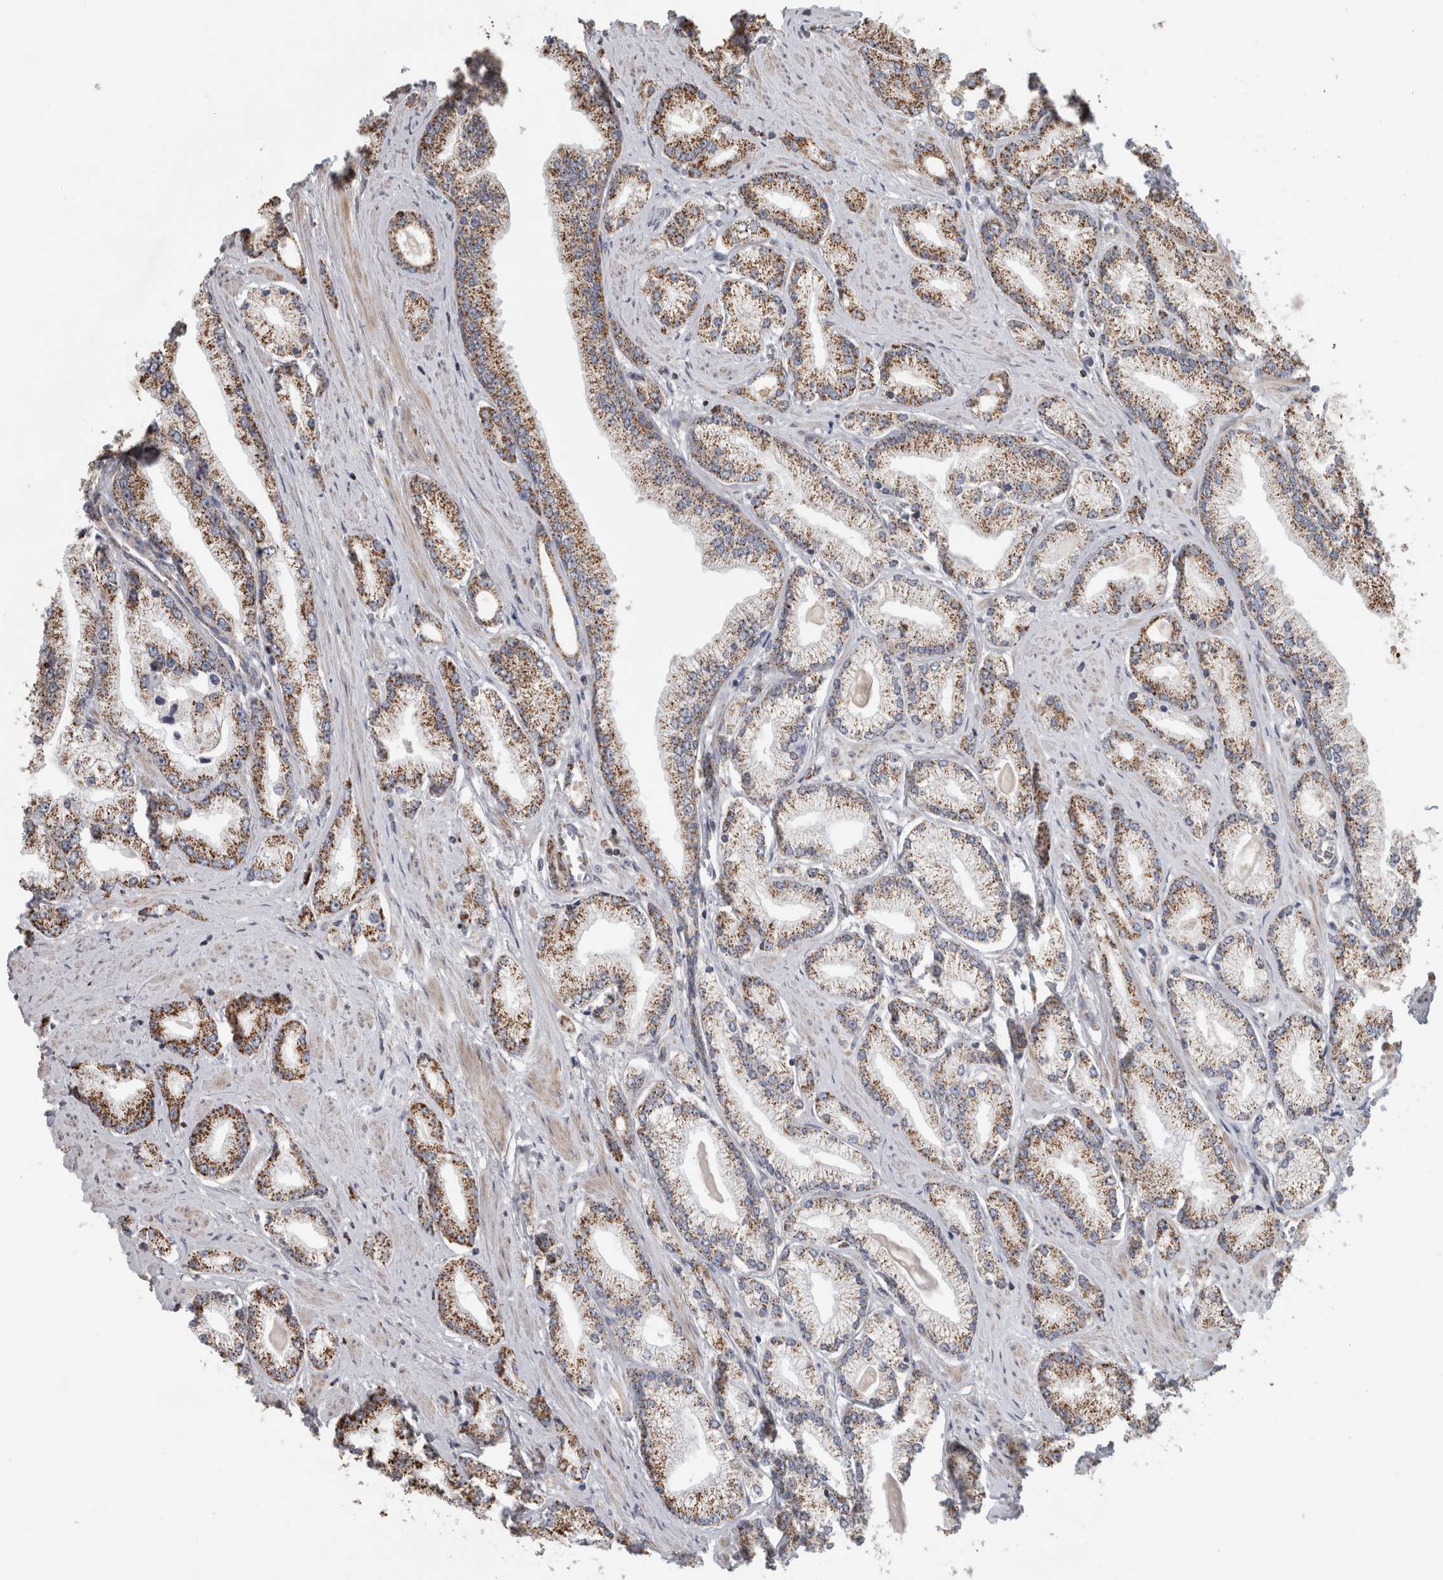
{"staining": {"intensity": "moderate", "quantity": ">75%", "location": "cytoplasmic/membranous"}, "tissue": "prostate cancer", "cell_type": "Tumor cells", "image_type": "cancer", "snomed": [{"axis": "morphology", "description": "Adenocarcinoma, Low grade"}, {"axis": "topography", "description": "Prostate"}], "caption": "This image displays immunohistochemistry staining of human prostate low-grade adenocarcinoma, with medium moderate cytoplasmic/membranous expression in about >75% of tumor cells.", "gene": "ST8SIA1", "patient": {"sex": "male", "age": 62}}